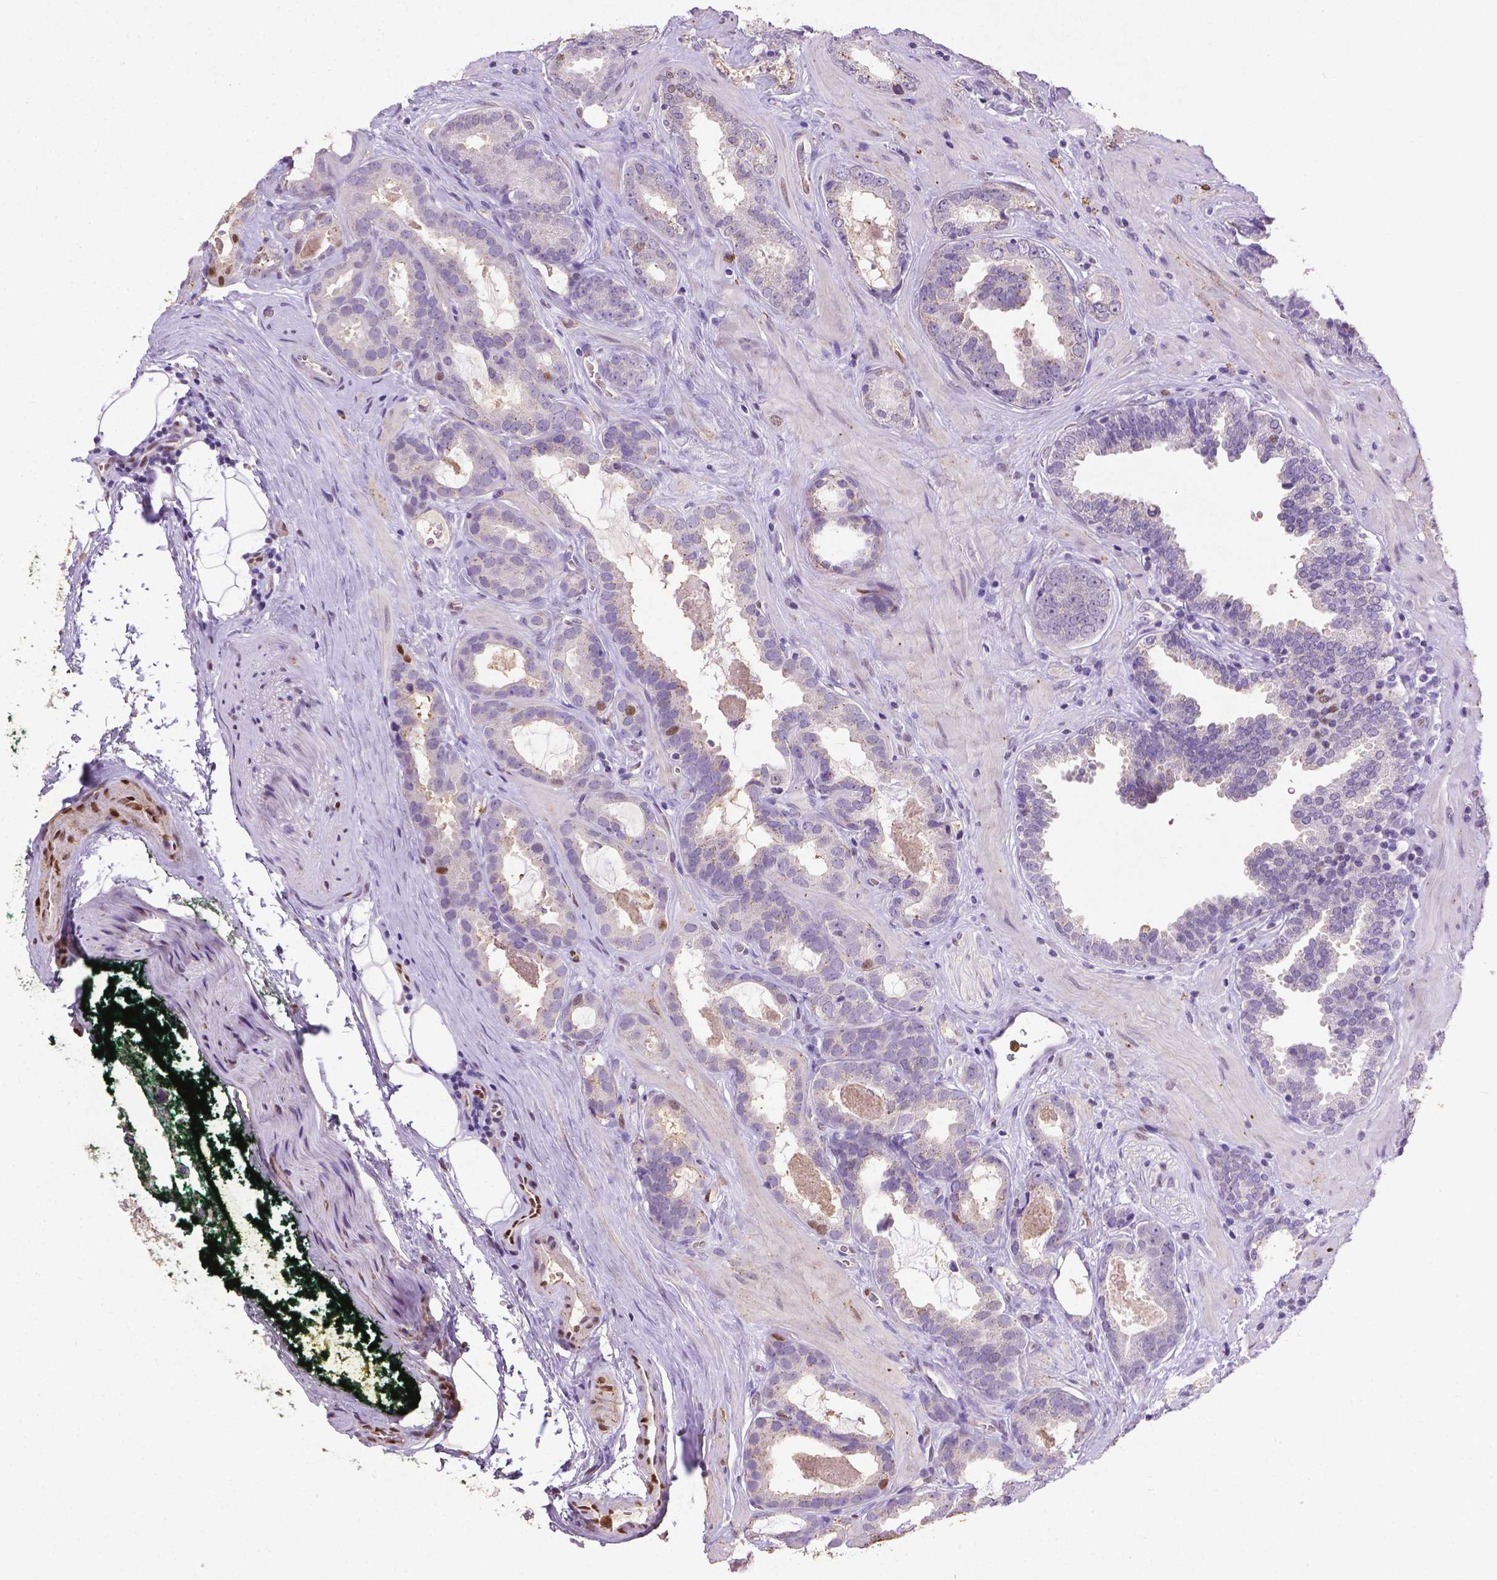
{"staining": {"intensity": "moderate", "quantity": "<25%", "location": "nuclear"}, "tissue": "prostate cancer", "cell_type": "Tumor cells", "image_type": "cancer", "snomed": [{"axis": "morphology", "description": "Adenocarcinoma, NOS"}, {"axis": "topography", "description": "Prostate"}], "caption": "High-magnification brightfield microscopy of adenocarcinoma (prostate) stained with DAB (3,3'-diaminobenzidine) (brown) and counterstained with hematoxylin (blue). tumor cells exhibit moderate nuclear staining is appreciated in approximately<25% of cells.", "gene": "CDKN1A", "patient": {"sex": "male", "age": 64}}